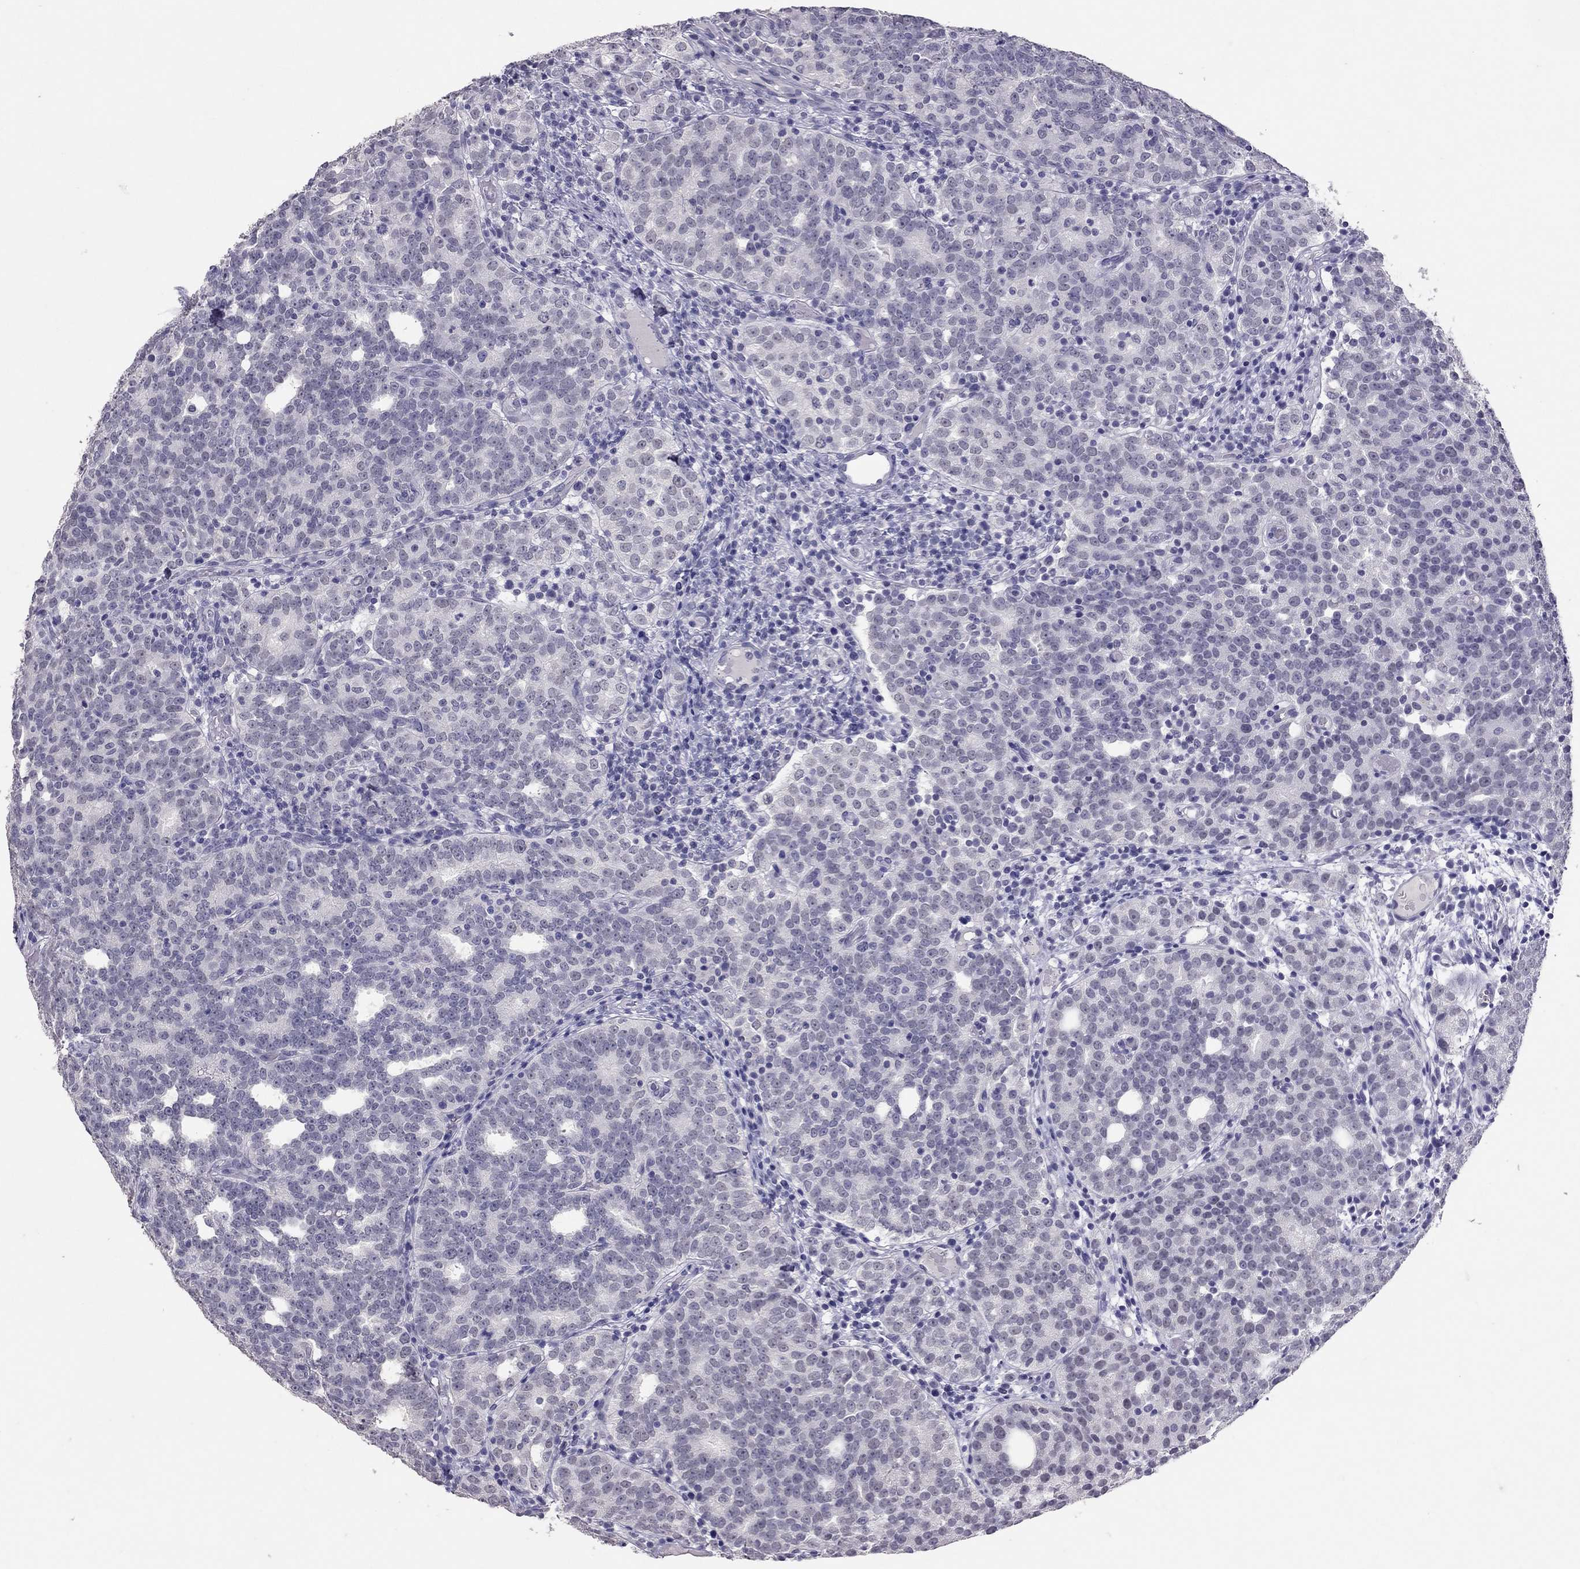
{"staining": {"intensity": "negative", "quantity": "none", "location": "none"}, "tissue": "prostate cancer", "cell_type": "Tumor cells", "image_type": "cancer", "snomed": [{"axis": "morphology", "description": "Adenocarcinoma, High grade"}, {"axis": "topography", "description": "Prostate"}], "caption": "Immunohistochemical staining of prostate high-grade adenocarcinoma reveals no significant positivity in tumor cells.", "gene": "PSMB11", "patient": {"sex": "male", "age": 53}}